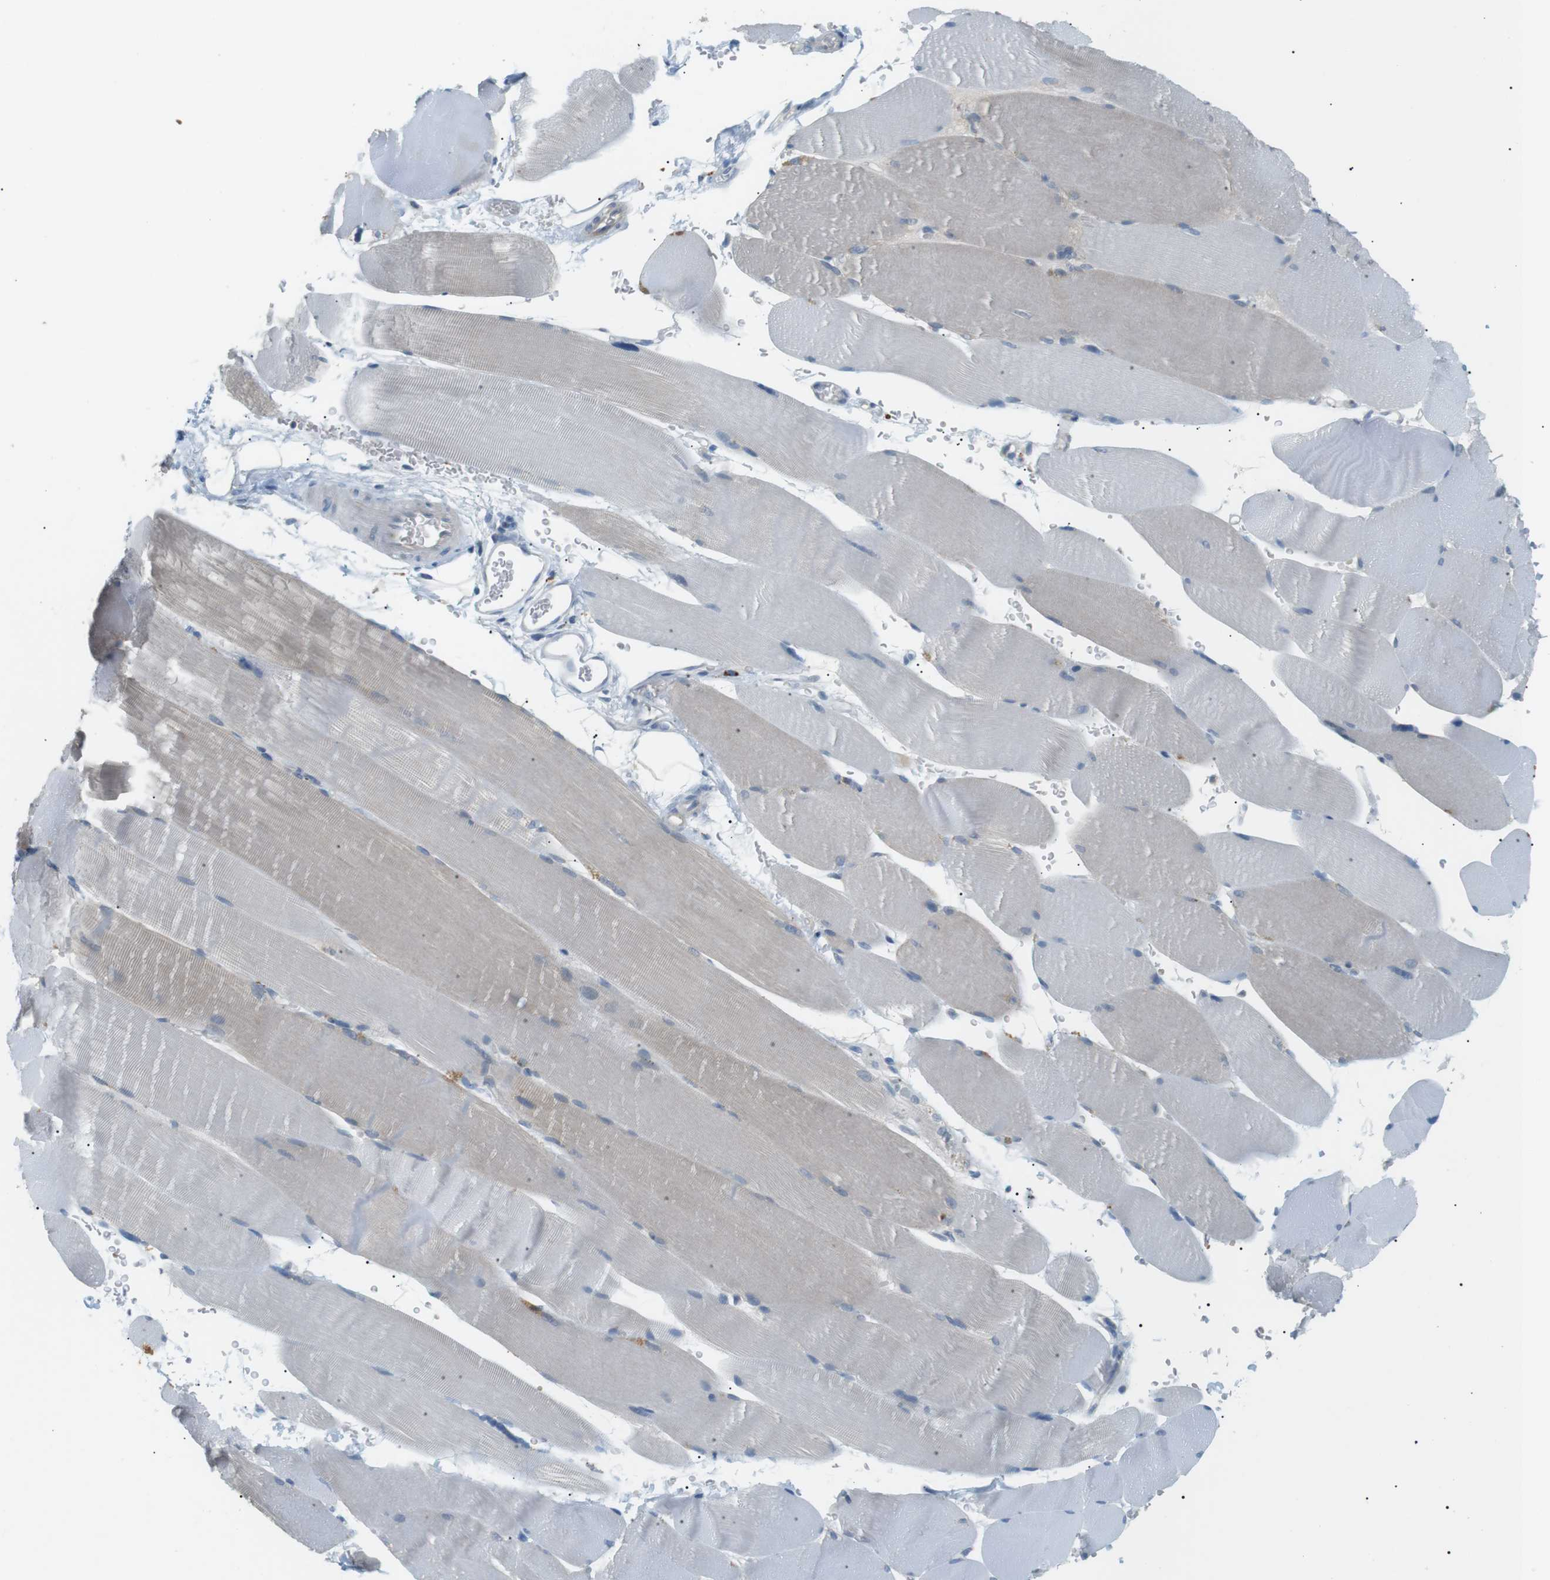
{"staining": {"intensity": "negative", "quantity": "none", "location": "none"}, "tissue": "skeletal muscle", "cell_type": "Myocytes", "image_type": "normal", "snomed": [{"axis": "morphology", "description": "Normal tissue, NOS"}, {"axis": "topography", "description": "Skin"}, {"axis": "topography", "description": "Skeletal muscle"}], "caption": "The micrograph shows no significant positivity in myocytes of skeletal muscle. Nuclei are stained in blue.", "gene": "B4GALNT2", "patient": {"sex": "male", "age": 83}}